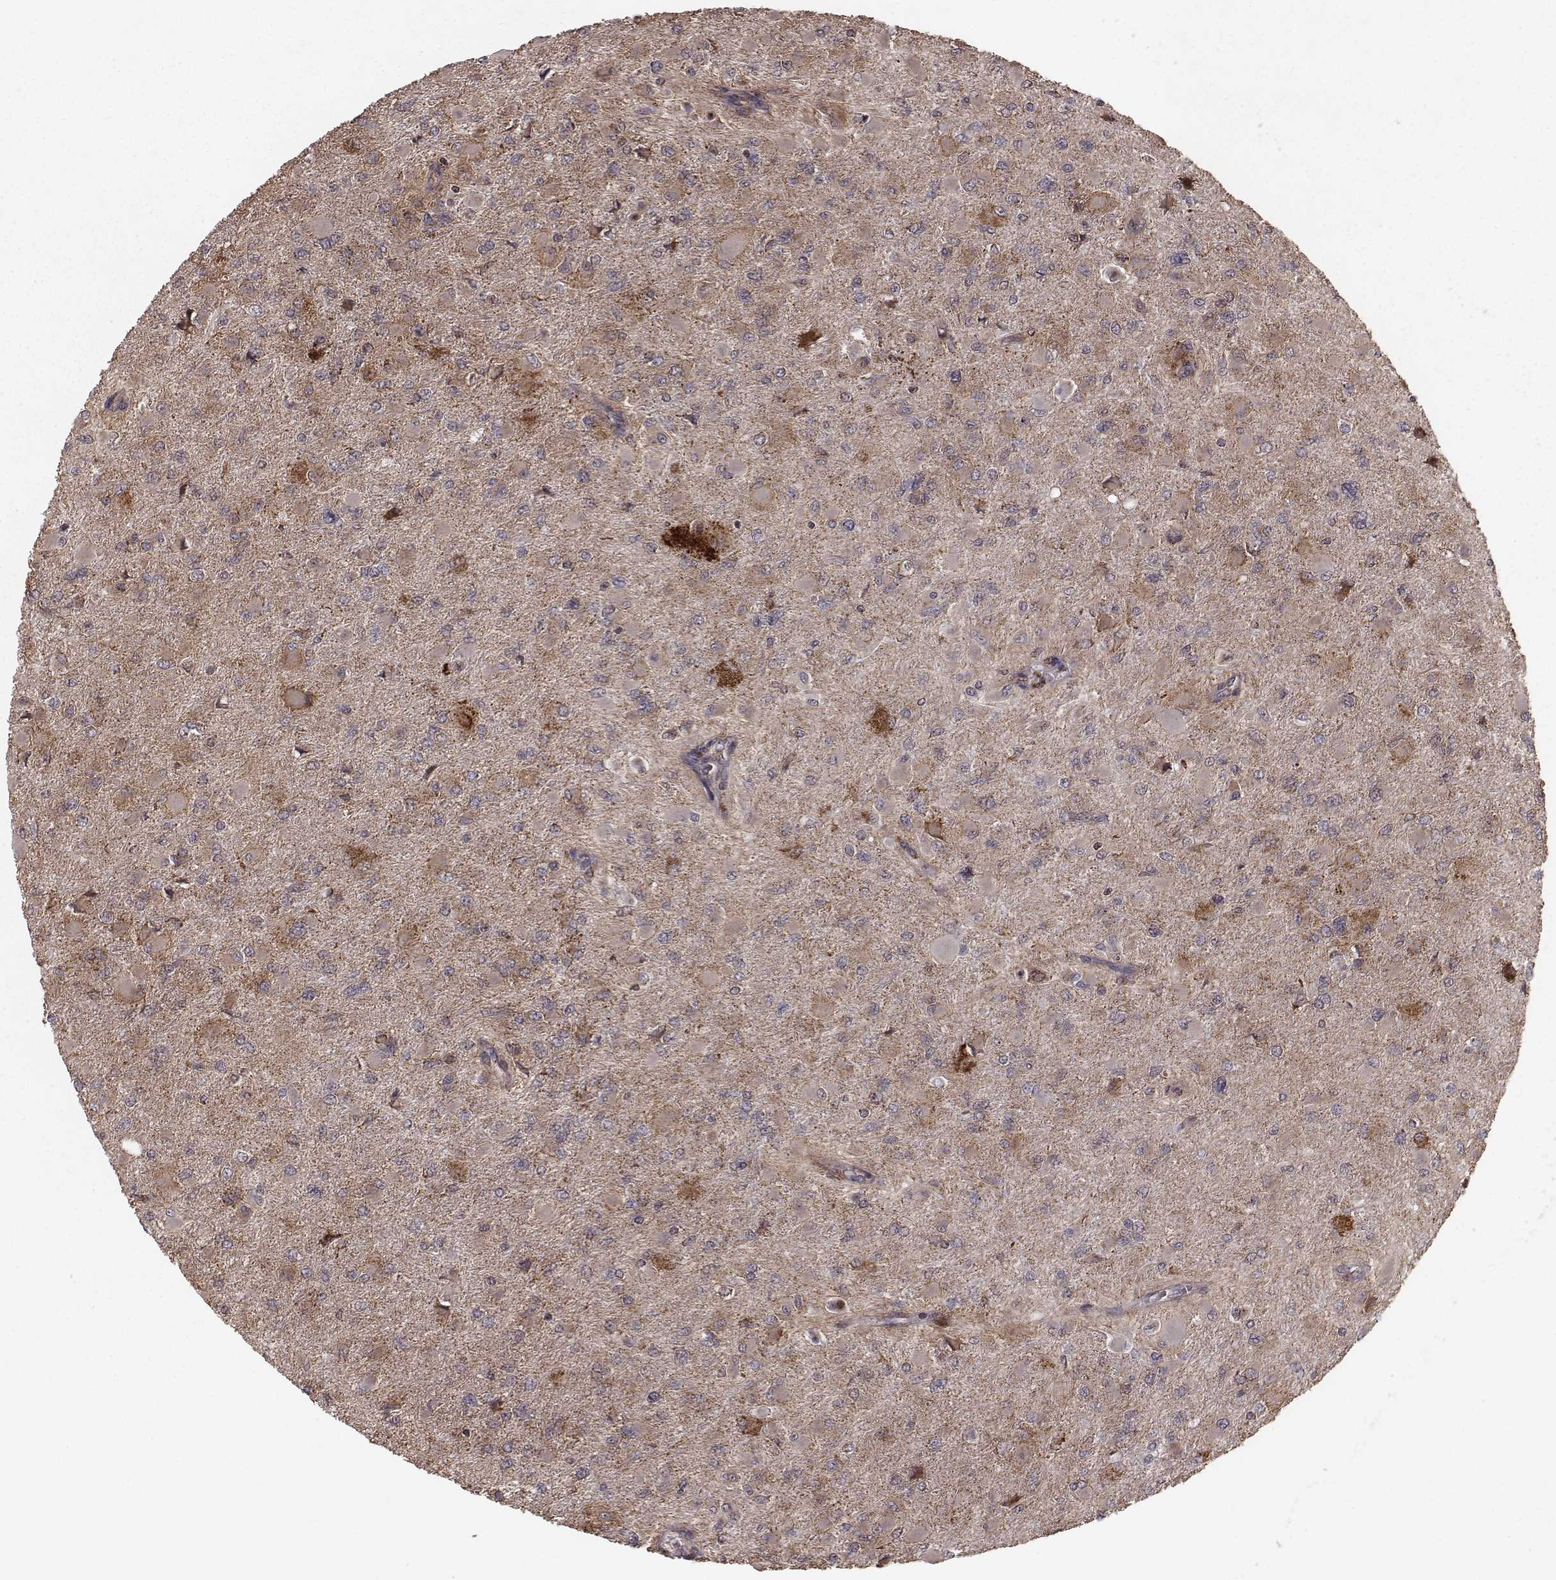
{"staining": {"intensity": "weak", "quantity": "25%-75%", "location": "cytoplasmic/membranous"}, "tissue": "glioma", "cell_type": "Tumor cells", "image_type": "cancer", "snomed": [{"axis": "morphology", "description": "Glioma, malignant, High grade"}, {"axis": "topography", "description": "Cerebral cortex"}], "caption": "High-grade glioma (malignant) was stained to show a protein in brown. There is low levels of weak cytoplasmic/membranous staining in approximately 25%-75% of tumor cells. The staining is performed using DAB (3,3'-diaminobenzidine) brown chromogen to label protein expression. The nuclei are counter-stained blue using hematoxylin.", "gene": "ZDHHC21", "patient": {"sex": "female", "age": 36}}